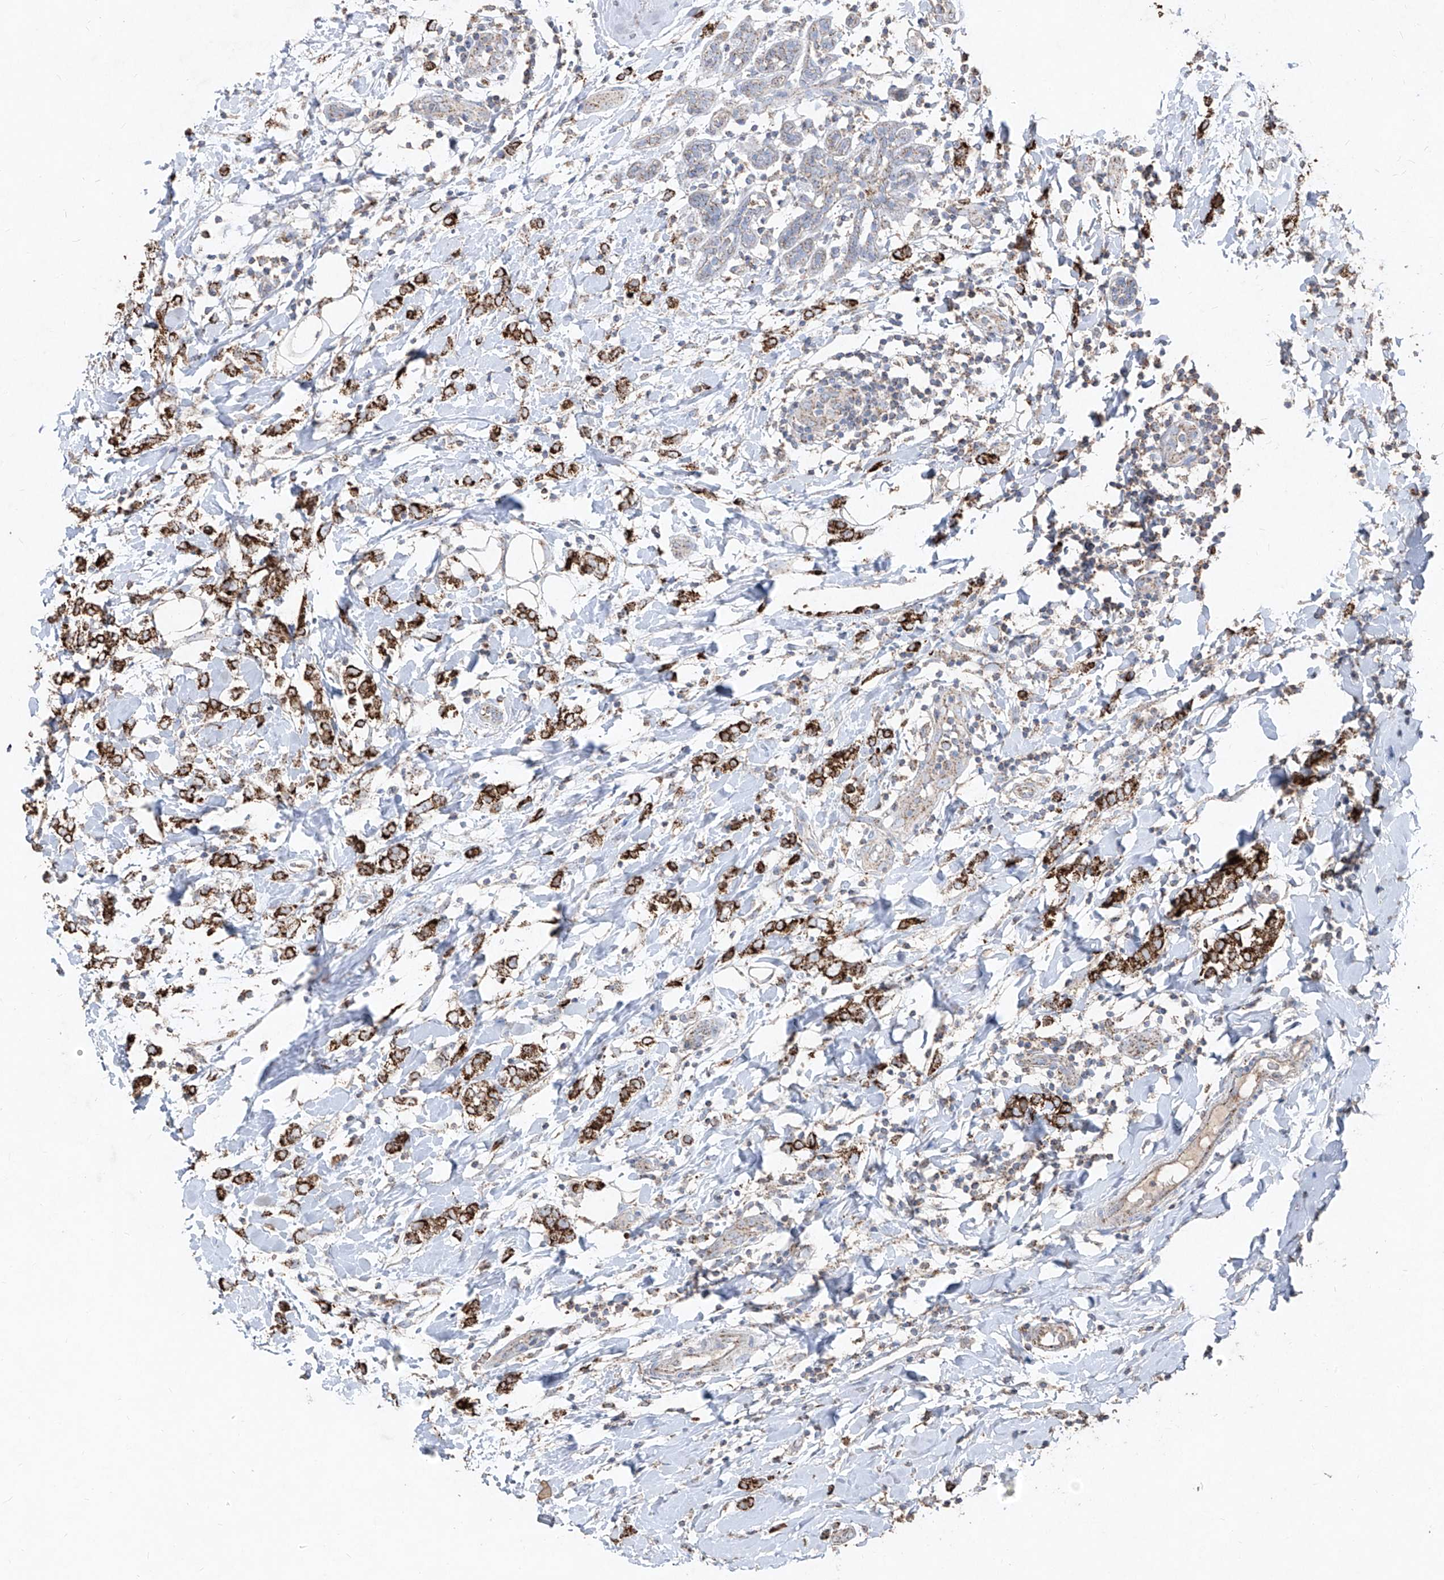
{"staining": {"intensity": "strong", "quantity": ">75%", "location": "cytoplasmic/membranous"}, "tissue": "breast cancer", "cell_type": "Tumor cells", "image_type": "cancer", "snomed": [{"axis": "morphology", "description": "Normal tissue, NOS"}, {"axis": "morphology", "description": "Lobular carcinoma"}, {"axis": "topography", "description": "Breast"}], "caption": "IHC photomicrograph of human breast lobular carcinoma stained for a protein (brown), which displays high levels of strong cytoplasmic/membranous expression in approximately >75% of tumor cells.", "gene": "ABCD3", "patient": {"sex": "female", "age": 47}}